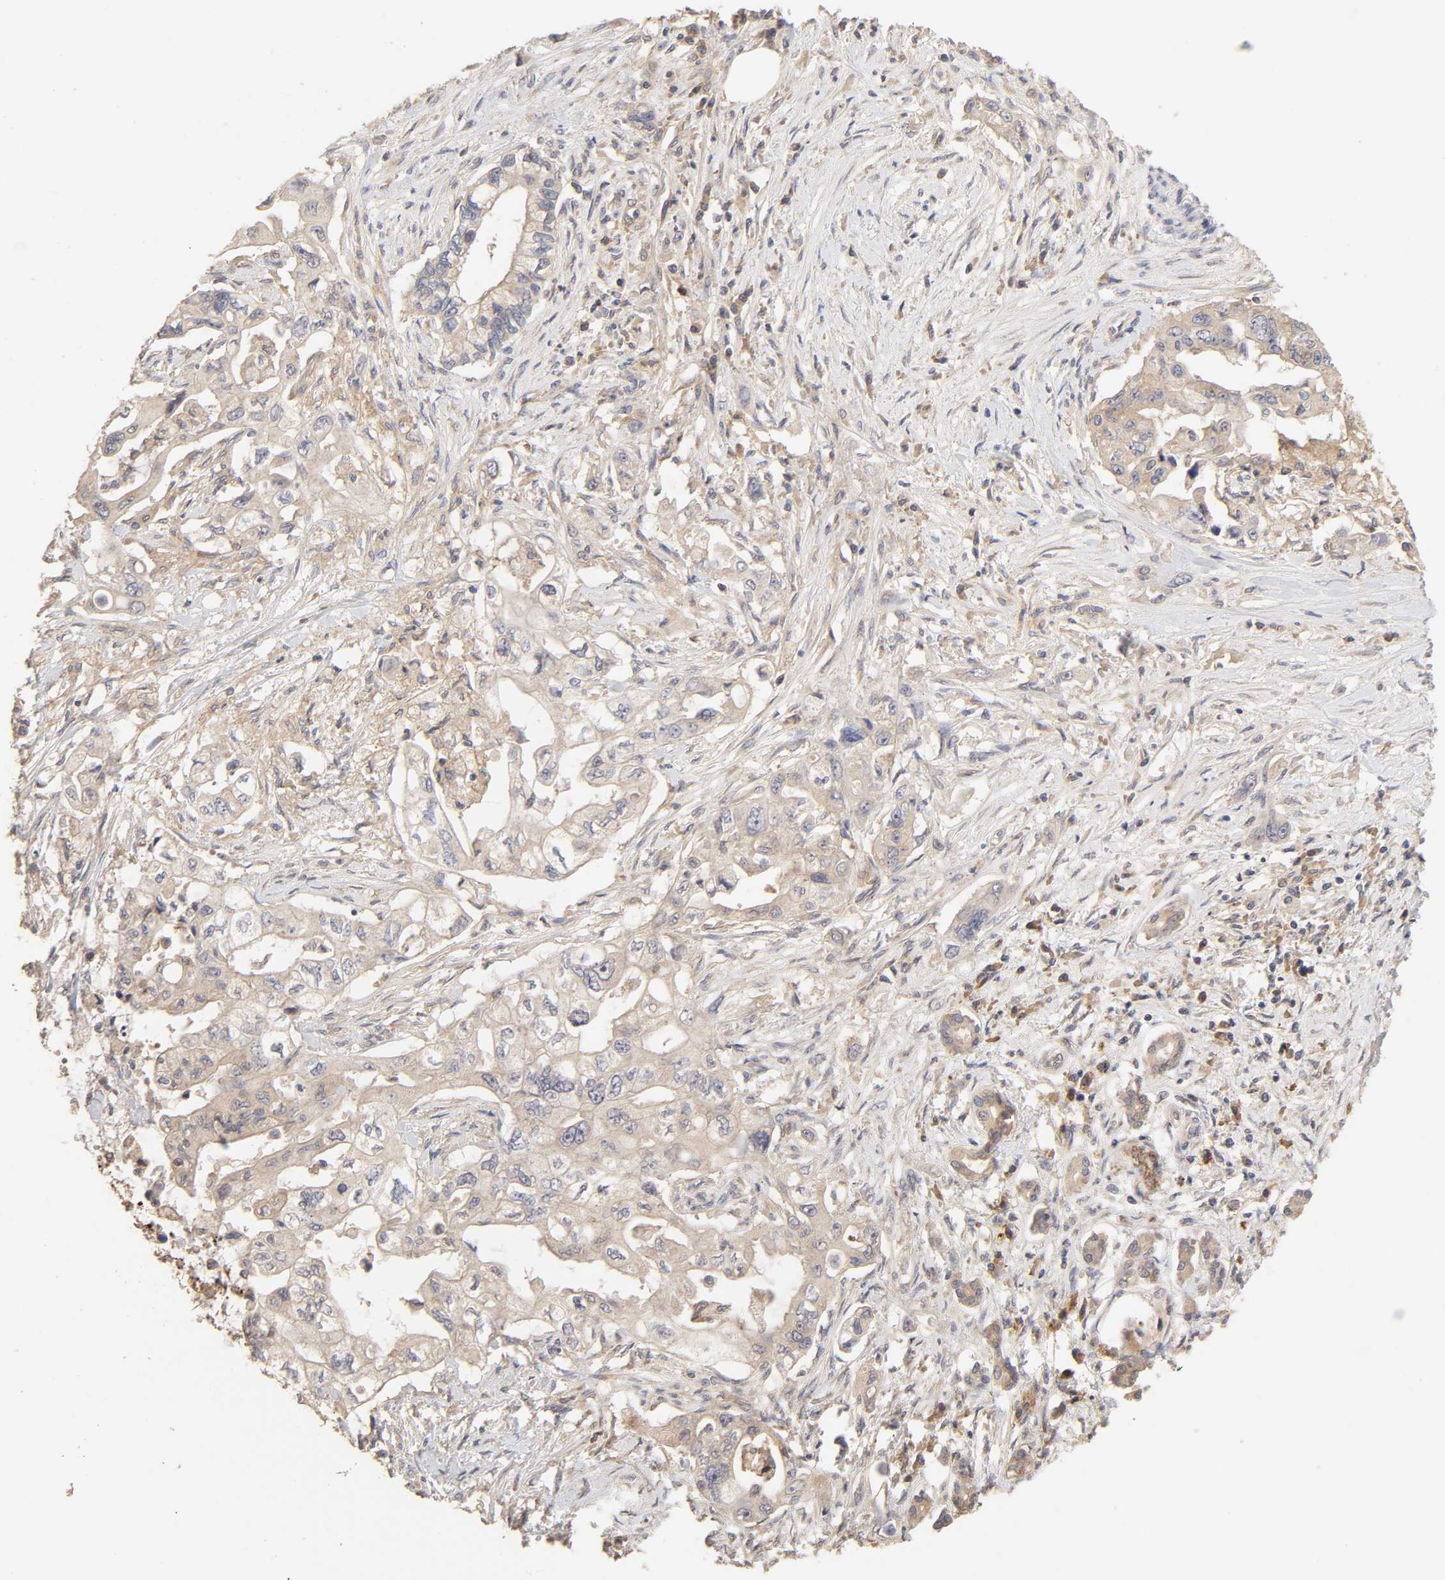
{"staining": {"intensity": "weak", "quantity": "<25%", "location": "cytoplasmic/membranous"}, "tissue": "pancreatic cancer", "cell_type": "Tumor cells", "image_type": "cancer", "snomed": [{"axis": "morphology", "description": "Normal tissue, NOS"}, {"axis": "topography", "description": "Pancreas"}], "caption": "IHC photomicrograph of neoplastic tissue: pancreatic cancer stained with DAB (3,3'-diaminobenzidine) reveals no significant protein positivity in tumor cells.", "gene": "AP1G2", "patient": {"sex": "male", "age": 42}}